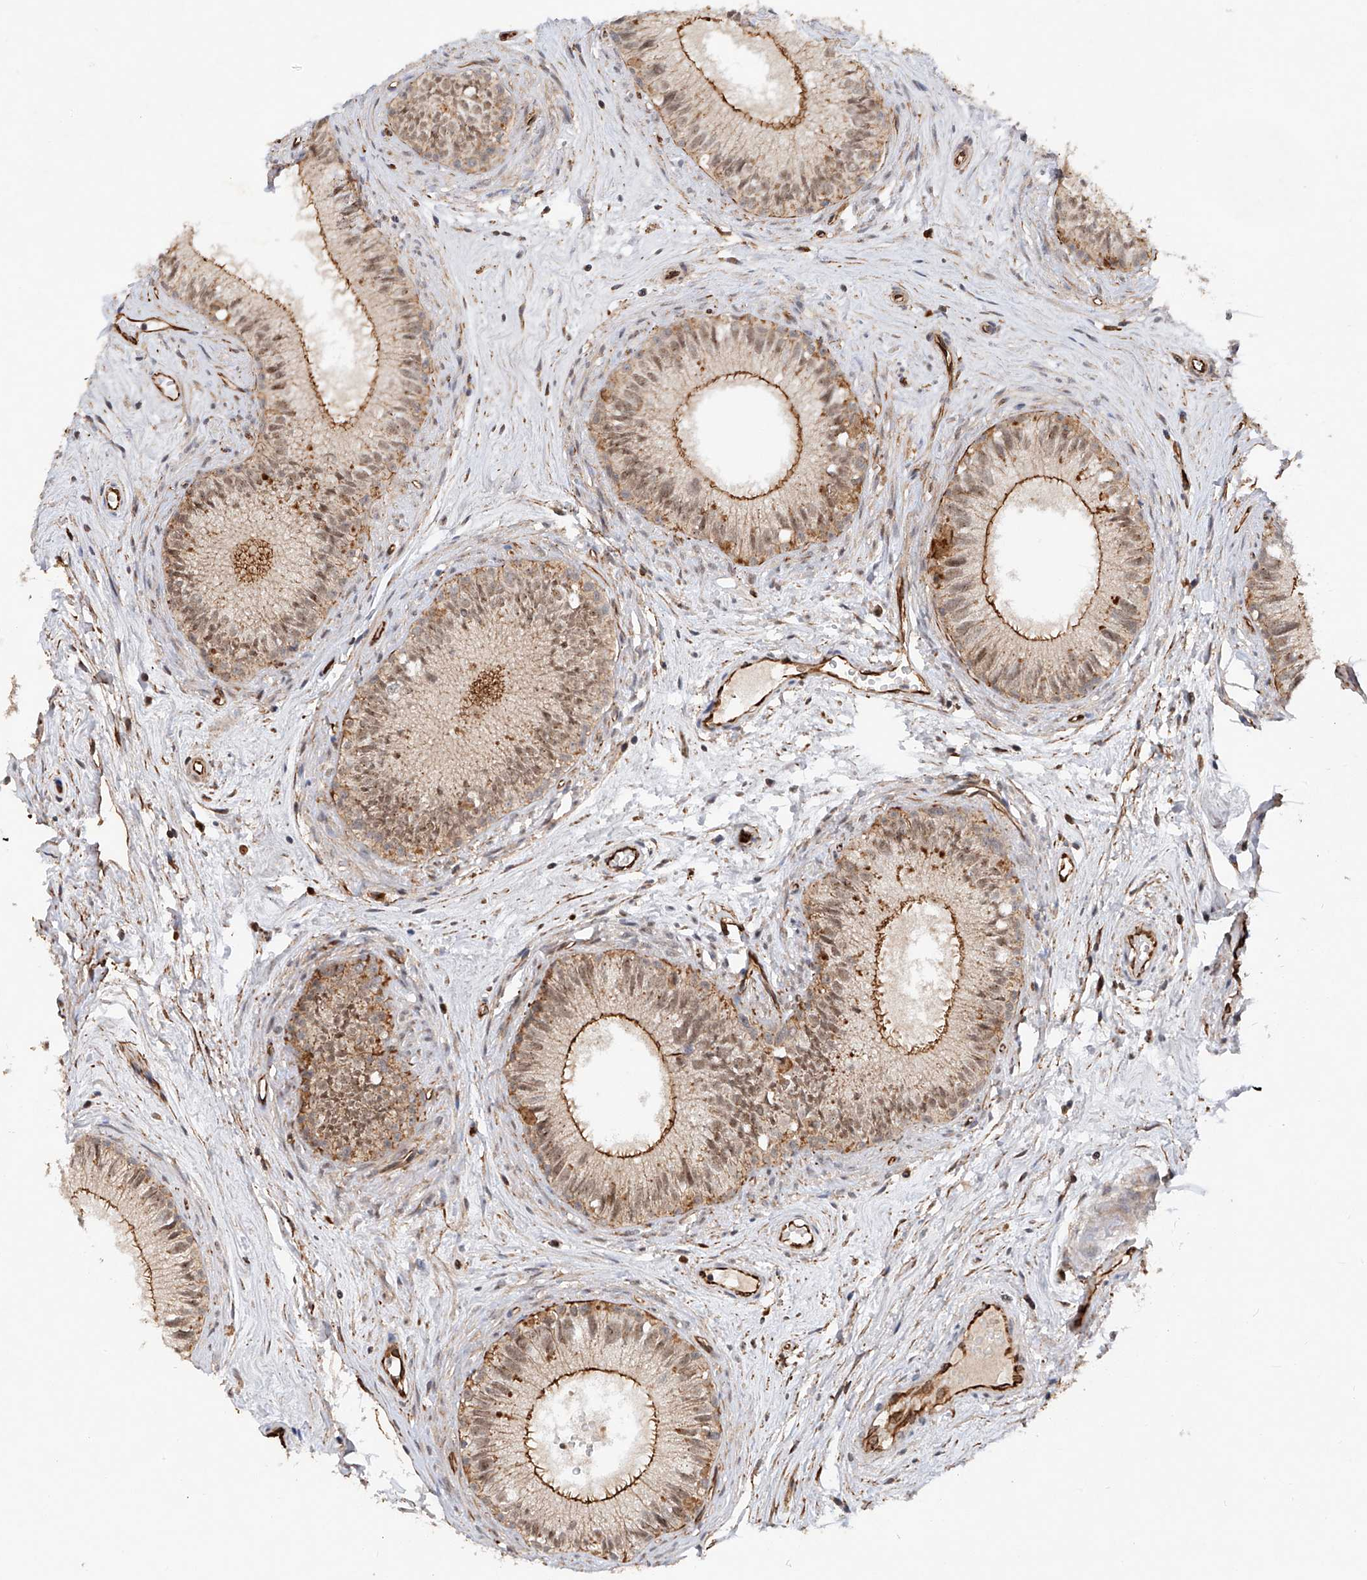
{"staining": {"intensity": "moderate", "quantity": "25%-75%", "location": "cytoplasmic/membranous,nuclear"}, "tissue": "epididymis", "cell_type": "Glandular cells", "image_type": "normal", "snomed": [{"axis": "morphology", "description": "Normal tissue, NOS"}, {"axis": "topography", "description": "Epididymis"}], "caption": "Protein expression analysis of unremarkable epididymis reveals moderate cytoplasmic/membranous,nuclear positivity in about 25%-75% of glandular cells. (DAB (3,3'-diaminobenzidine) = brown stain, brightfield microscopy at high magnification).", "gene": "AMD1", "patient": {"sex": "male", "age": 71}}